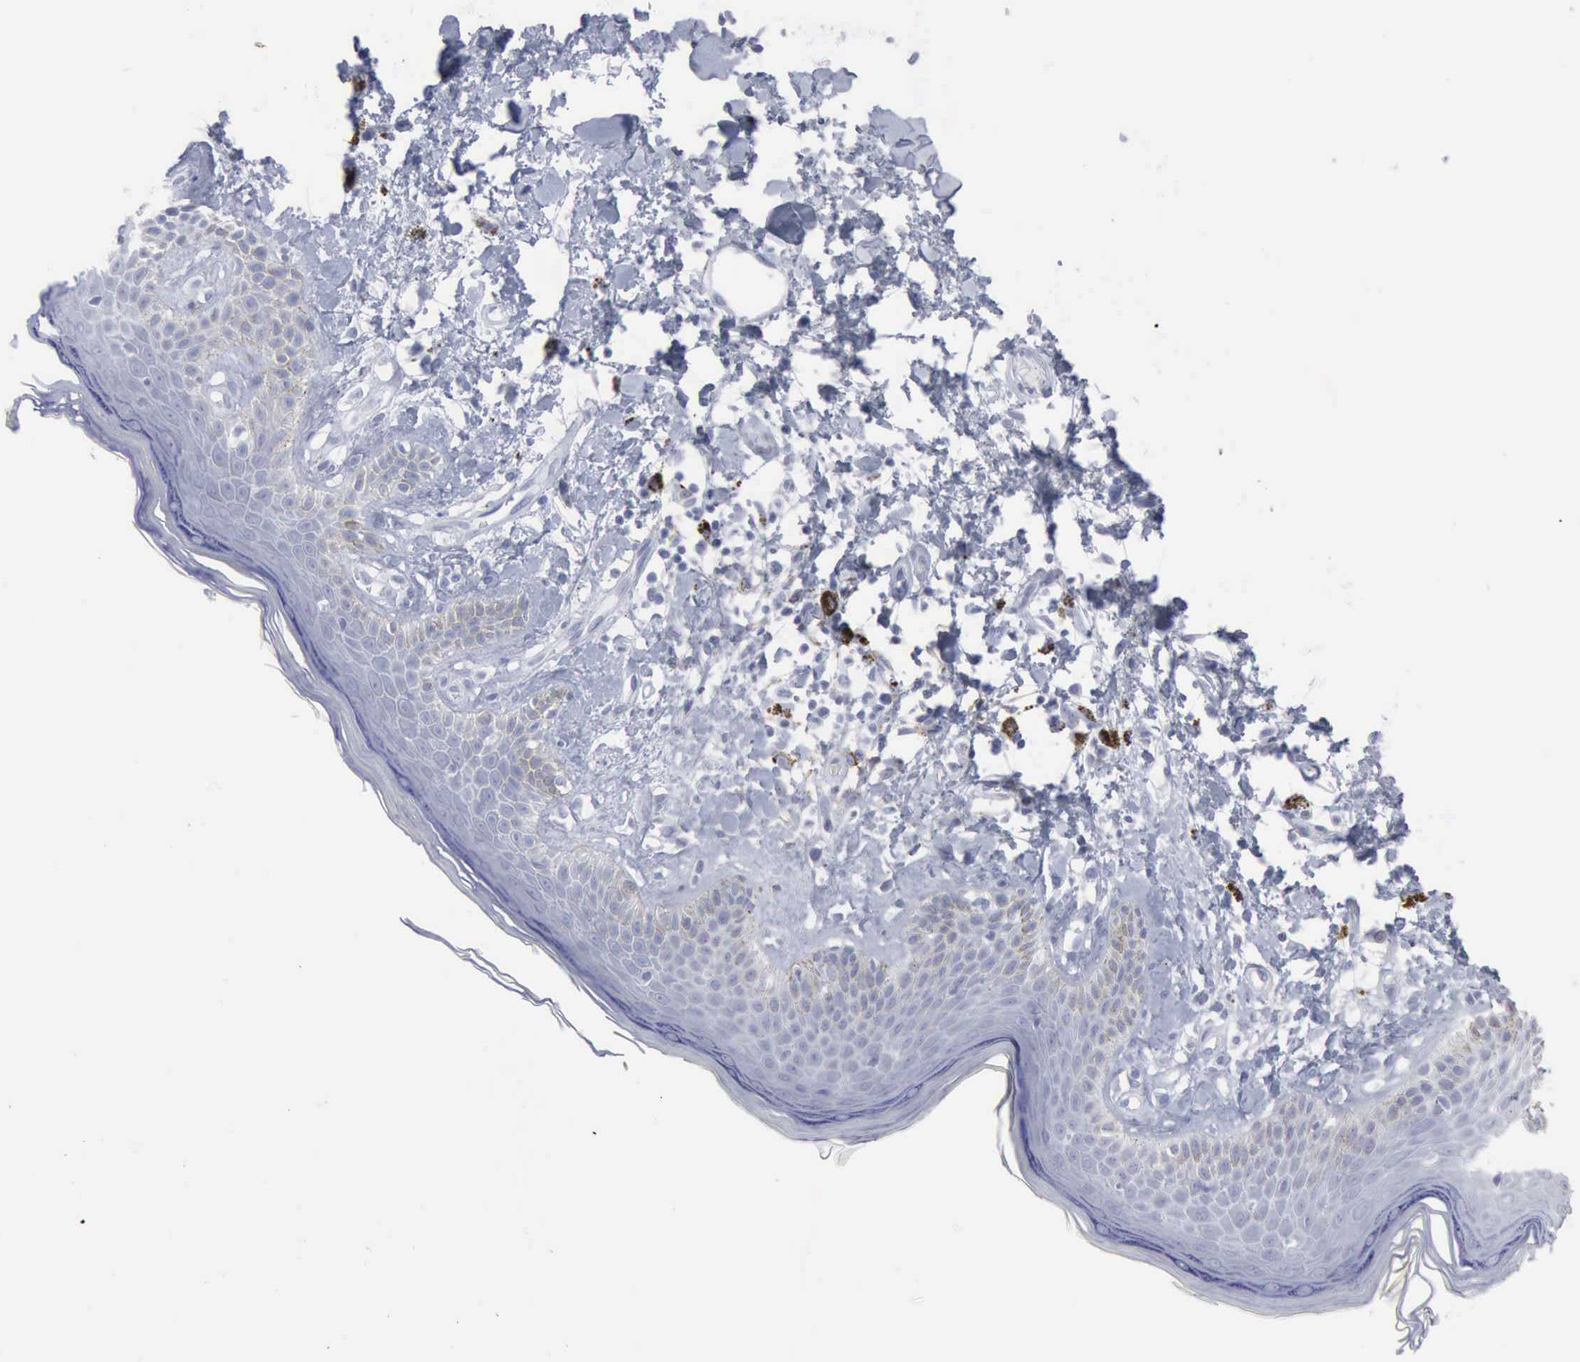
{"staining": {"intensity": "negative", "quantity": "none", "location": "none"}, "tissue": "skin", "cell_type": "Epidermal cells", "image_type": "normal", "snomed": [{"axis": "morphology", "description": "Normal tissue, NOS"}, {"axis": "topography", "description": "Anal"}], "caption": "Immunohistochemical staining of benign human skin demonstrates no significant positivity in epidermal cells.", "gene": "VCAM1", "patient": {"sex": "female", "age": 78}}